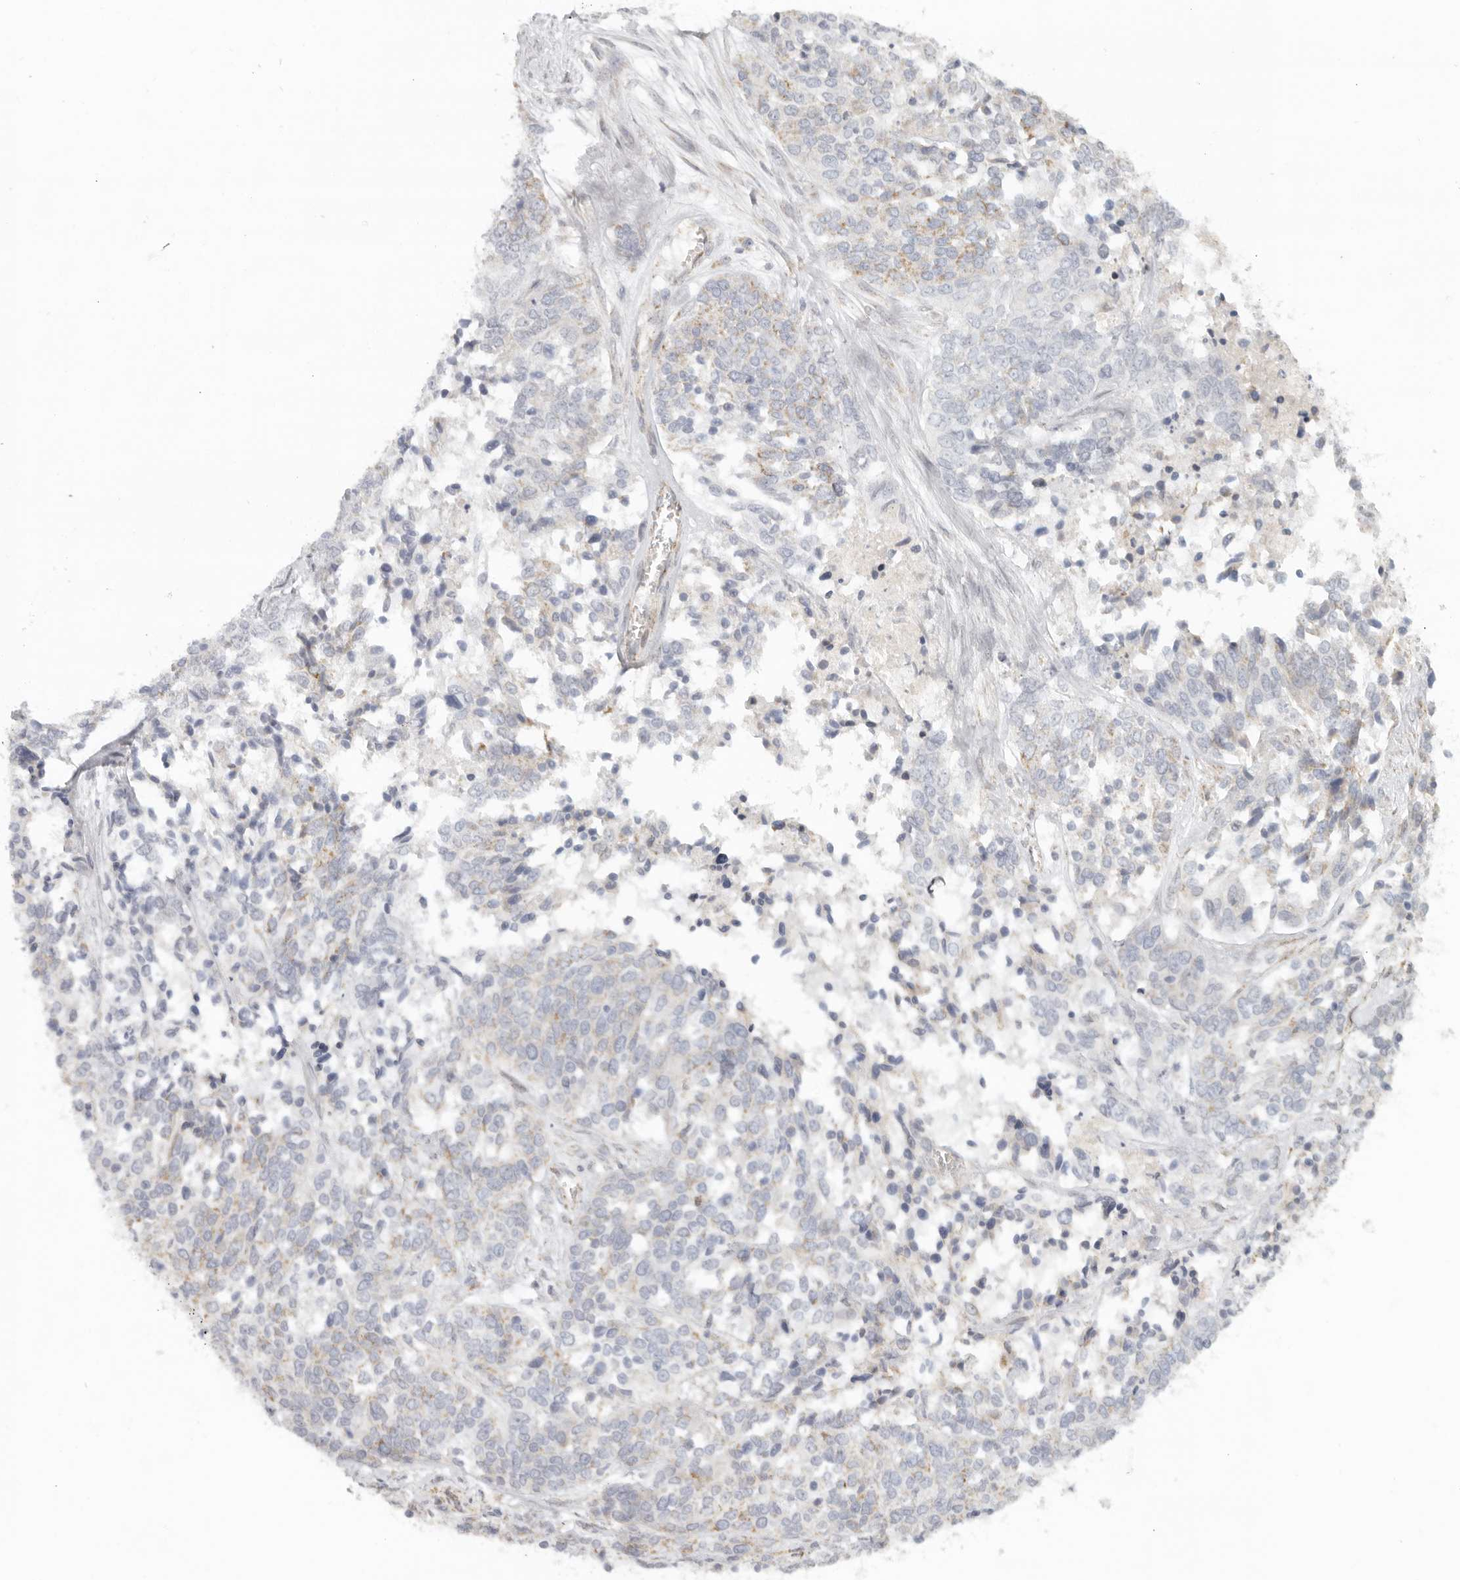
{"staining": {"intensity": "moderate", "quantity": "<25%", "location": "cytoplasmic/membranous"}, "tissue": "ovarian cancer", "cell_type": "Tumor cells", "image_type": "cancer", "snomed": [{"axis": "morphology", "description": "Cystadenocarcinoma, serous, NOS"}, {"axis": "topography", "description": "Ovary"}], "caption": "Brown immunohistochemical staining in human ovarian serous cystadenocarcinoma exhibits moderate cytoplasmic/membranous staining in approximately <25% of tumor cells.", "gene": "KDF1", "patient": {"sex": "female", "age": 44}}